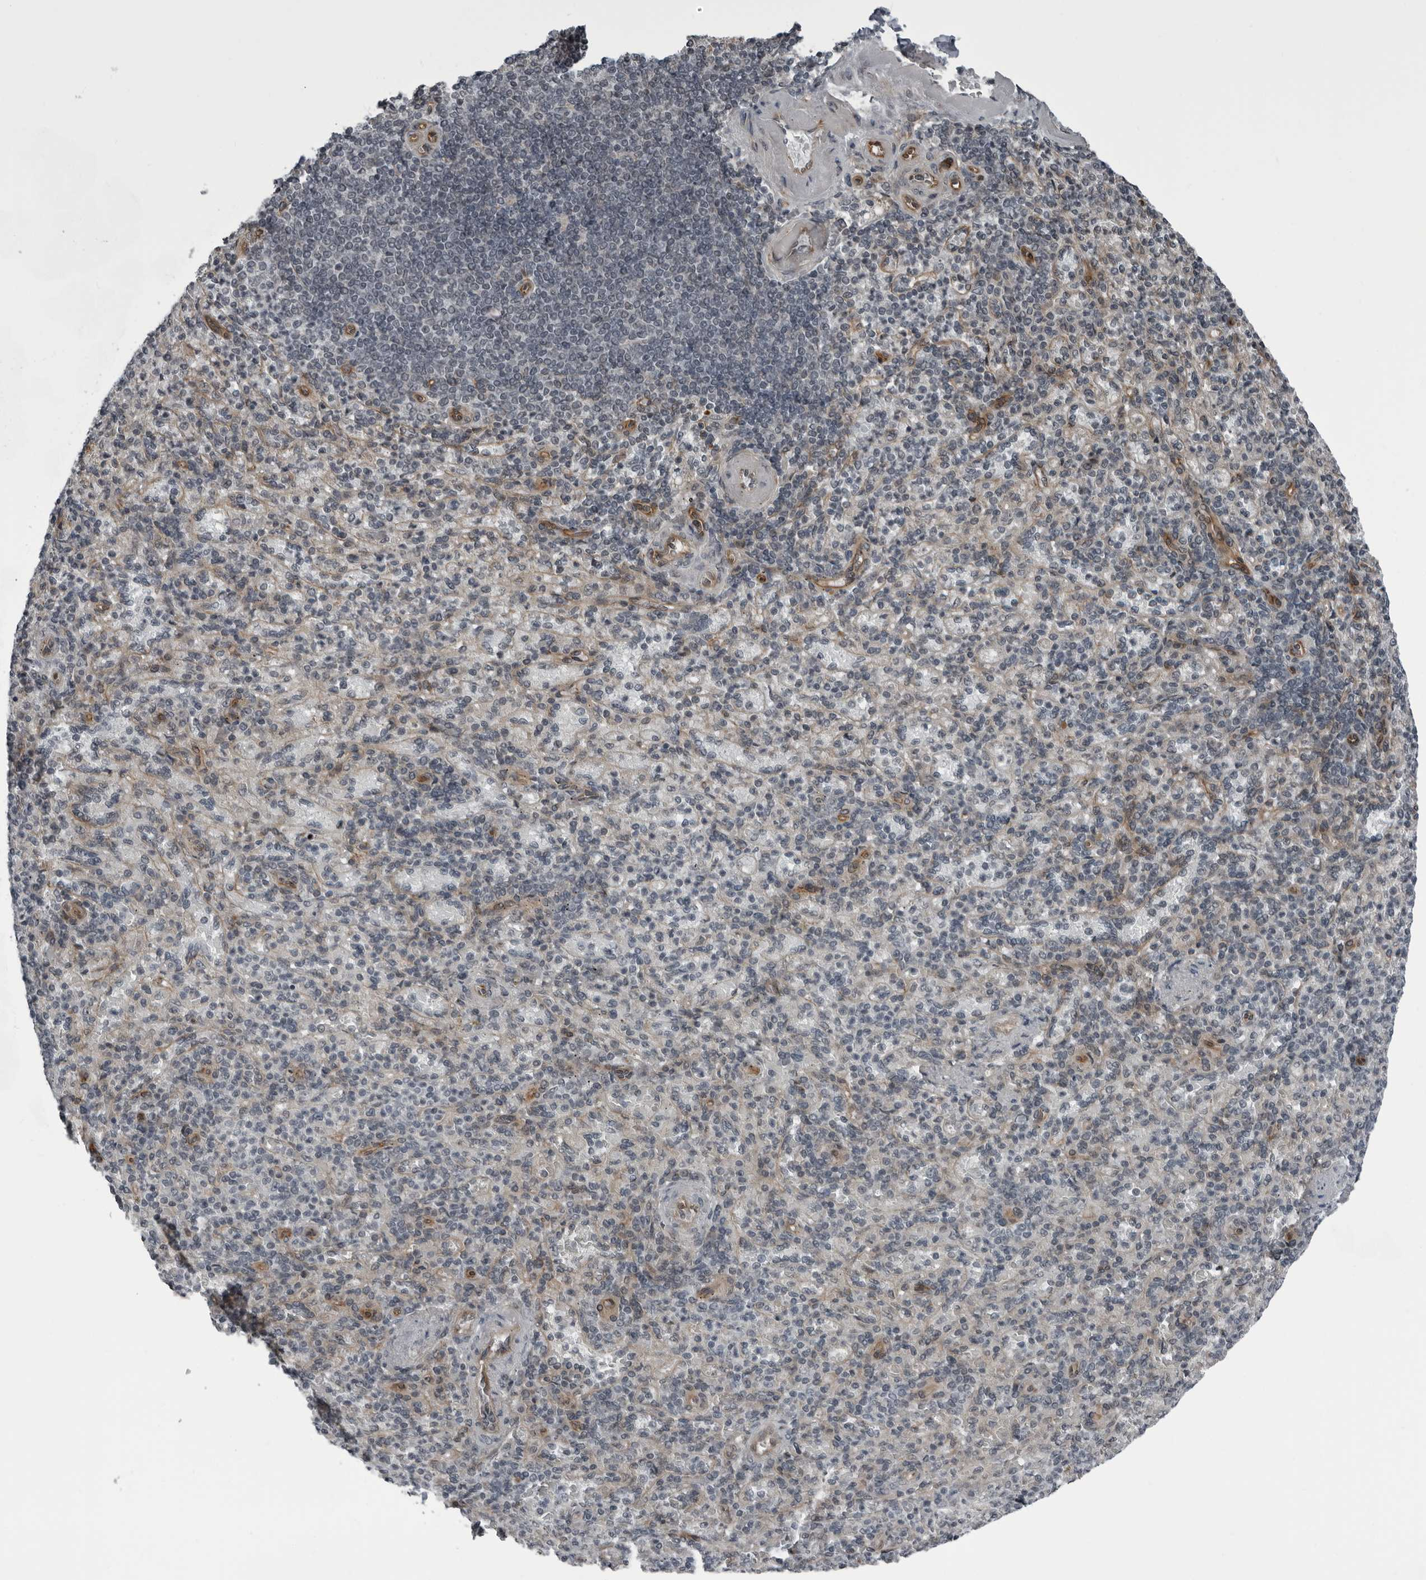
{"staining": {"intensity": "negative", "quantity": "none", "location": "none"}, "tissue": "spleen", "cell_type": "Cells in red pulp", "image_type": "normal", "snomed": [{"axis": "morphology", "description": "Normal tissue, NOS"}, {"axis": "topography", "description": "Spleen"}], "caption": "Spleen stained for a protein using immunohistochemistry displays no expression cells in red pulp.", "gene": "FAM102B", "patient": {"sex": "female", "age": 74}}